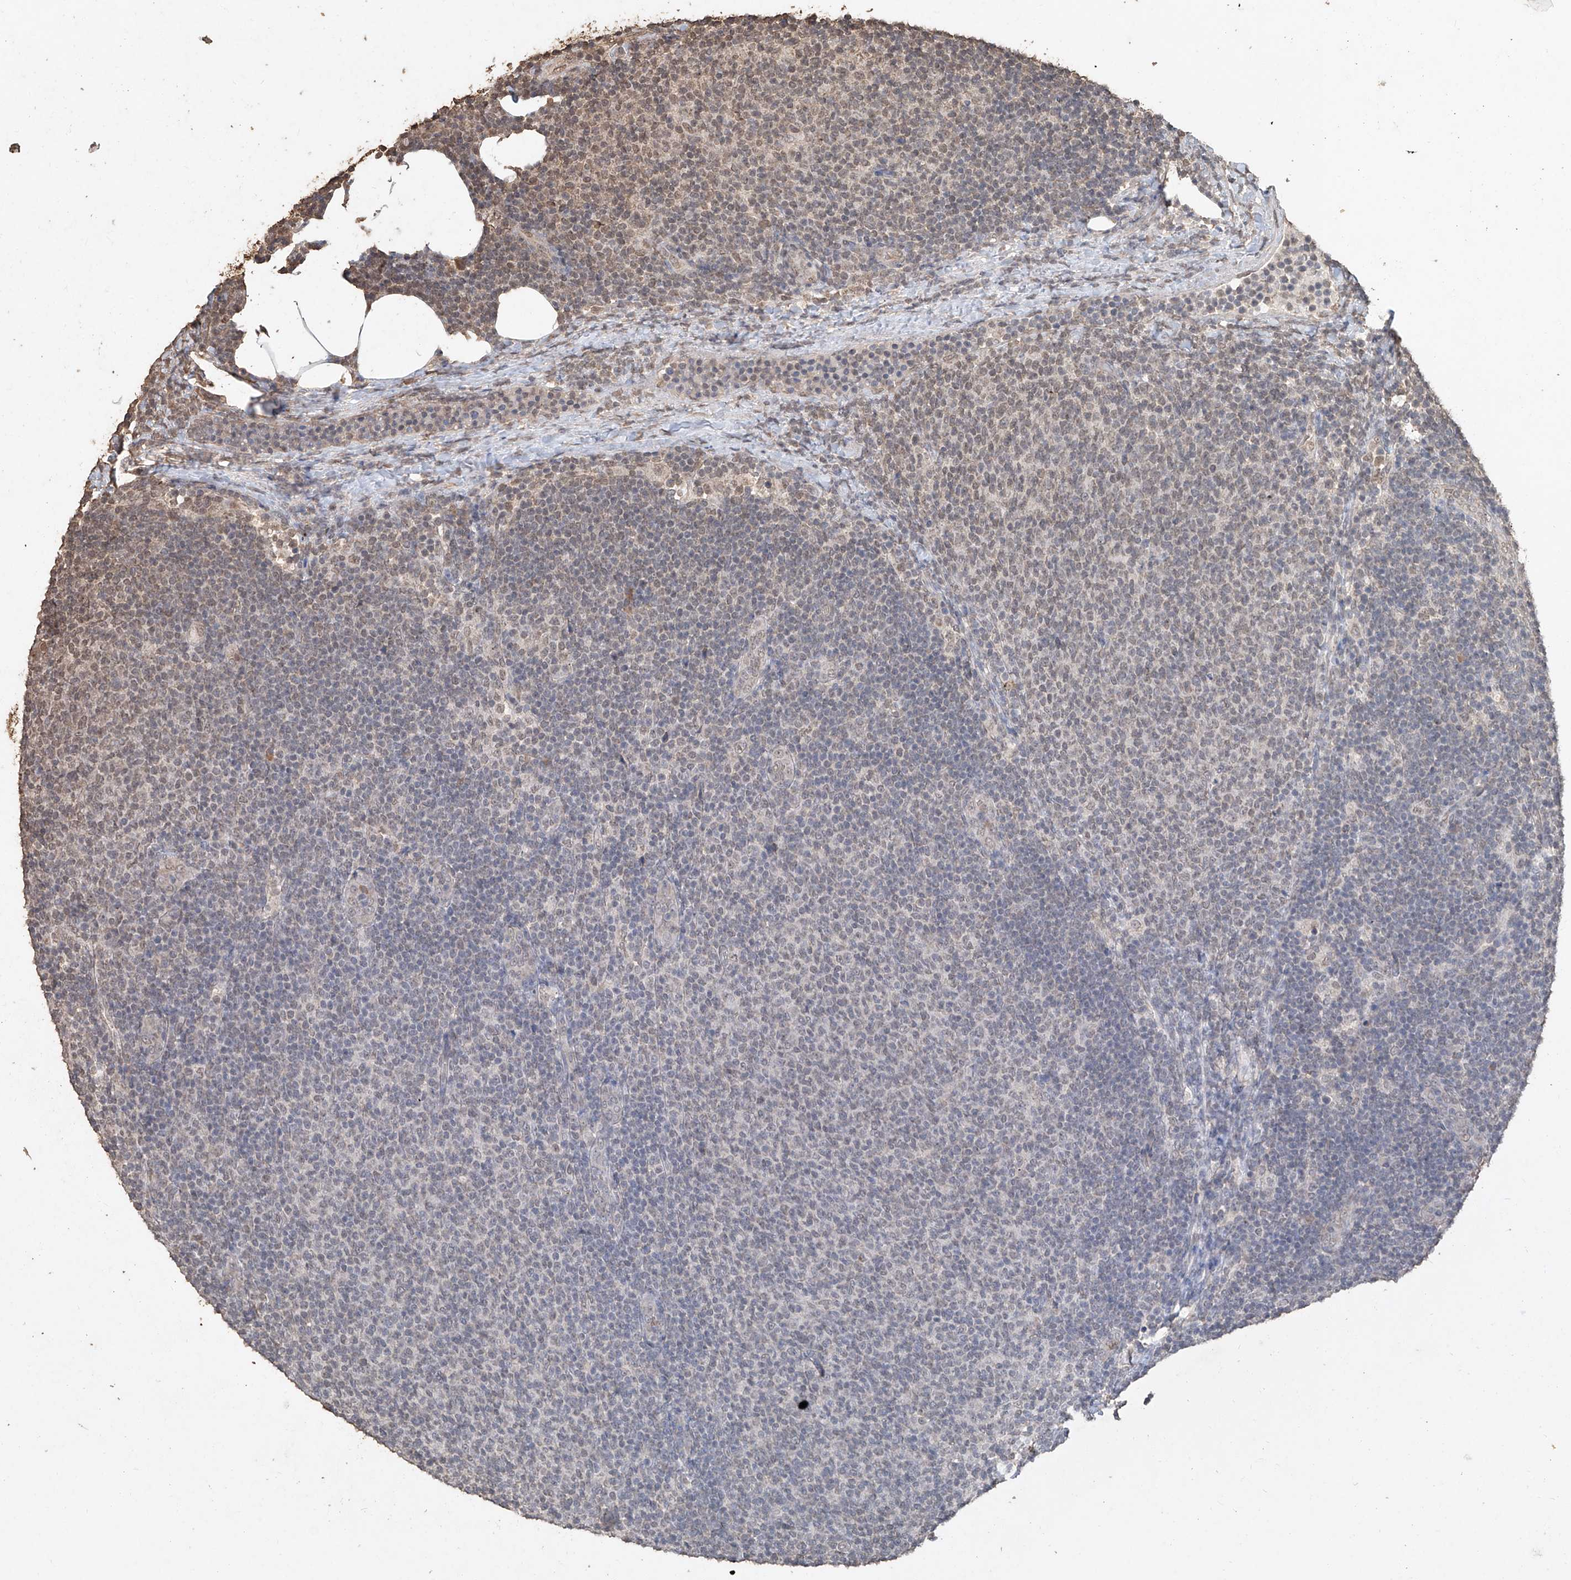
{"staining": {"intensity": "weak", "quantity": "<25%", "location": "nuclear"}, "tissue": "lymphoma", "cell_type": "Tumor cells", "image_type": "cancer", "snomed": [{"axis": "morphology", "description": "Malignant lymphoma, non-Hodgkin's type, Low grade"}, {"axis": "topography", "description": "Lymph node"}], "caption": "The micrograph shows no significant expression in tumor cells of lymphoma. (IHC, brightfield microscopy, high magnification).", "gene": "ELOVL1", "patient": {"sex": "male", "age": 66}}